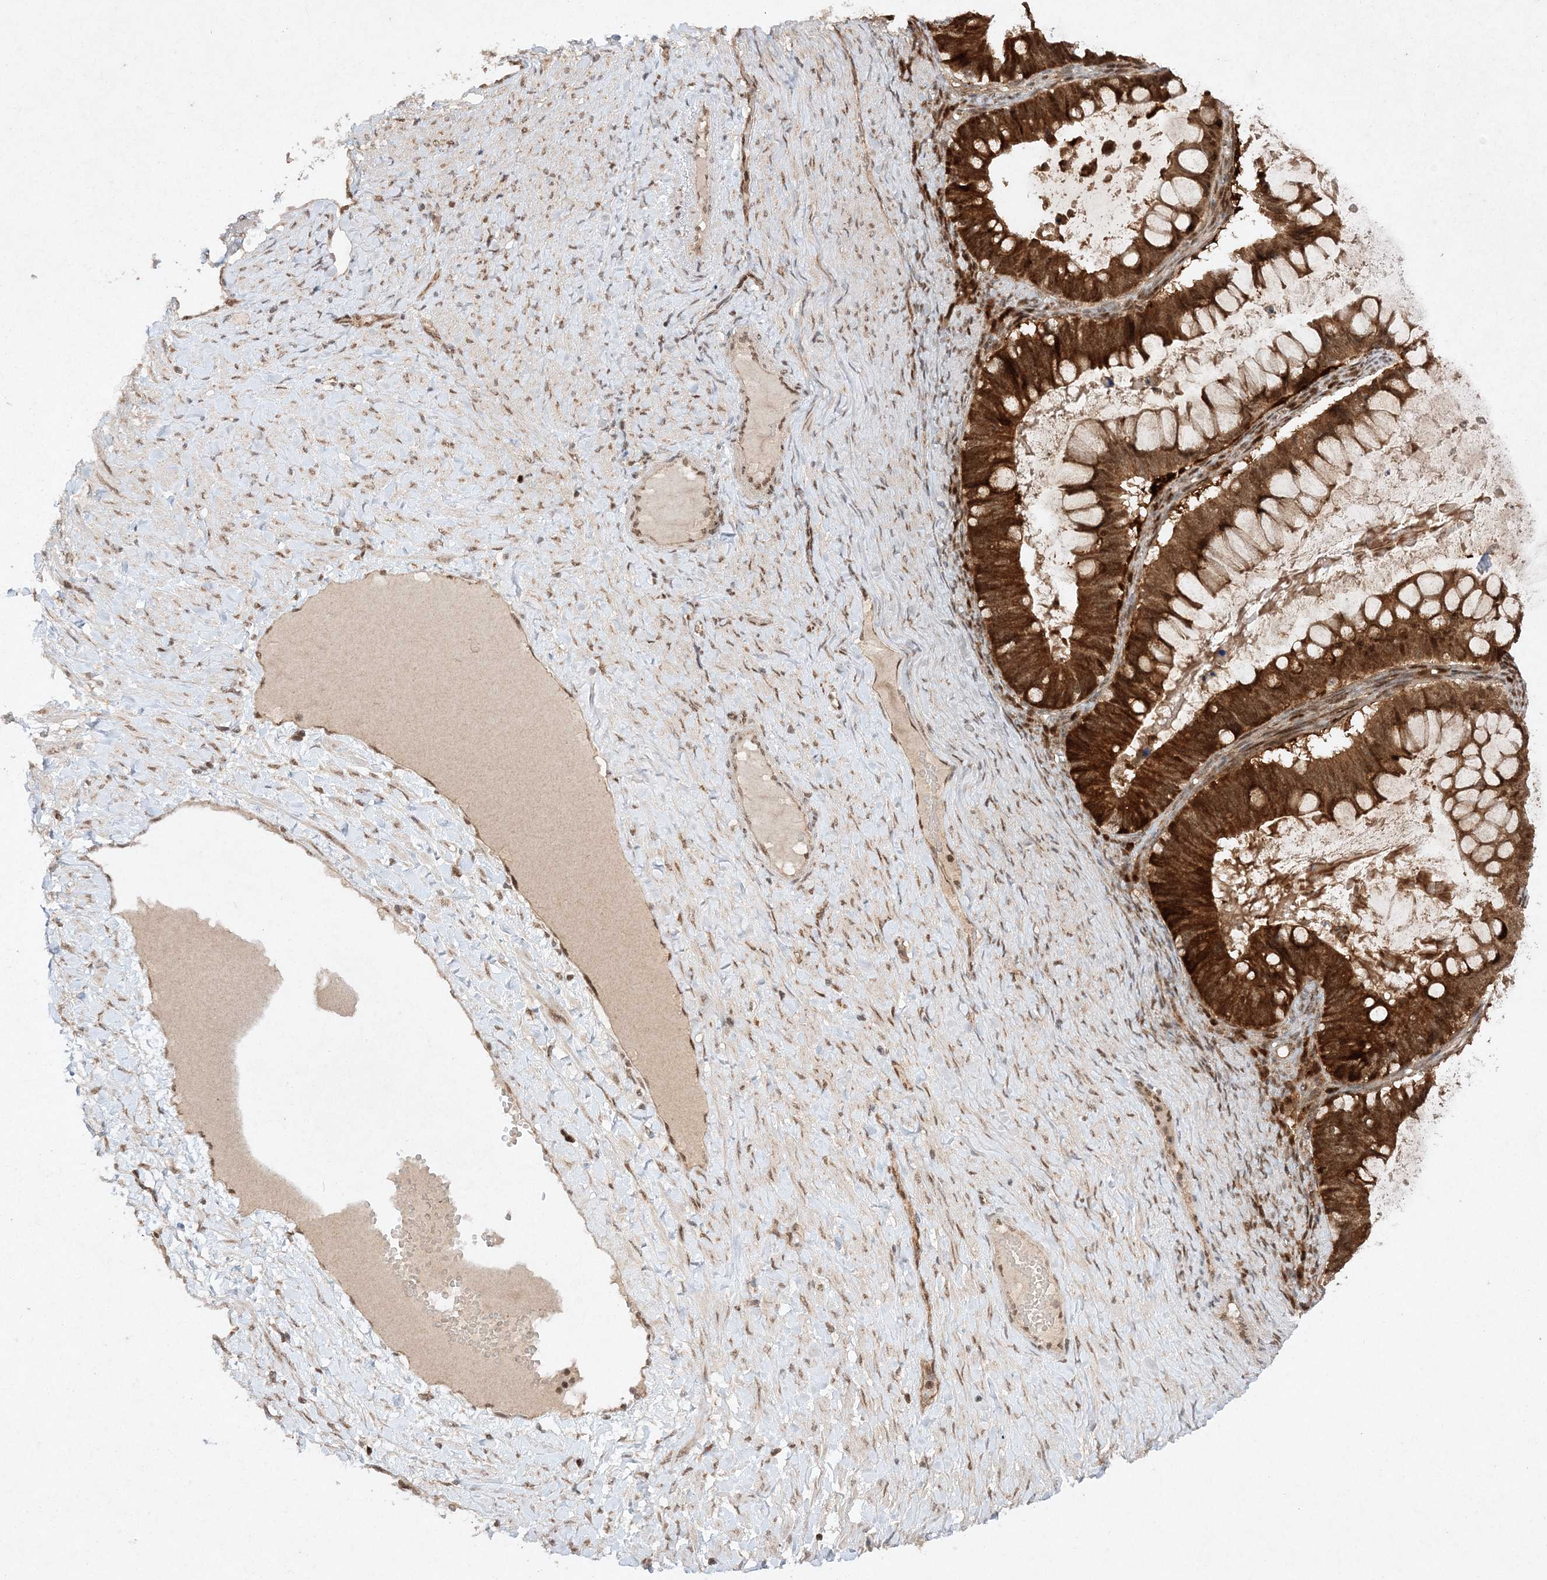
{"staining": {"intensity": "strong", "quantity": ">75%", "location": "cytoplasmic/membranous"}, "tissue": "ovarian cancer", "cell_type": "Tumor cells", "image_type": "cancer", "snomed": [{"axis": "morphology", "description": "Cystadenocarcinoma, mucinous, NOS"}, {"axis": "topography", "description": "Ovary"}], "caption": "A brown stain highlights strong cytoplasmic/membranous staining of a protein in human ovarian cancer tumor cells.", "gene": "NIF3L1", "patient": {"sex": "female", "age": 61}}